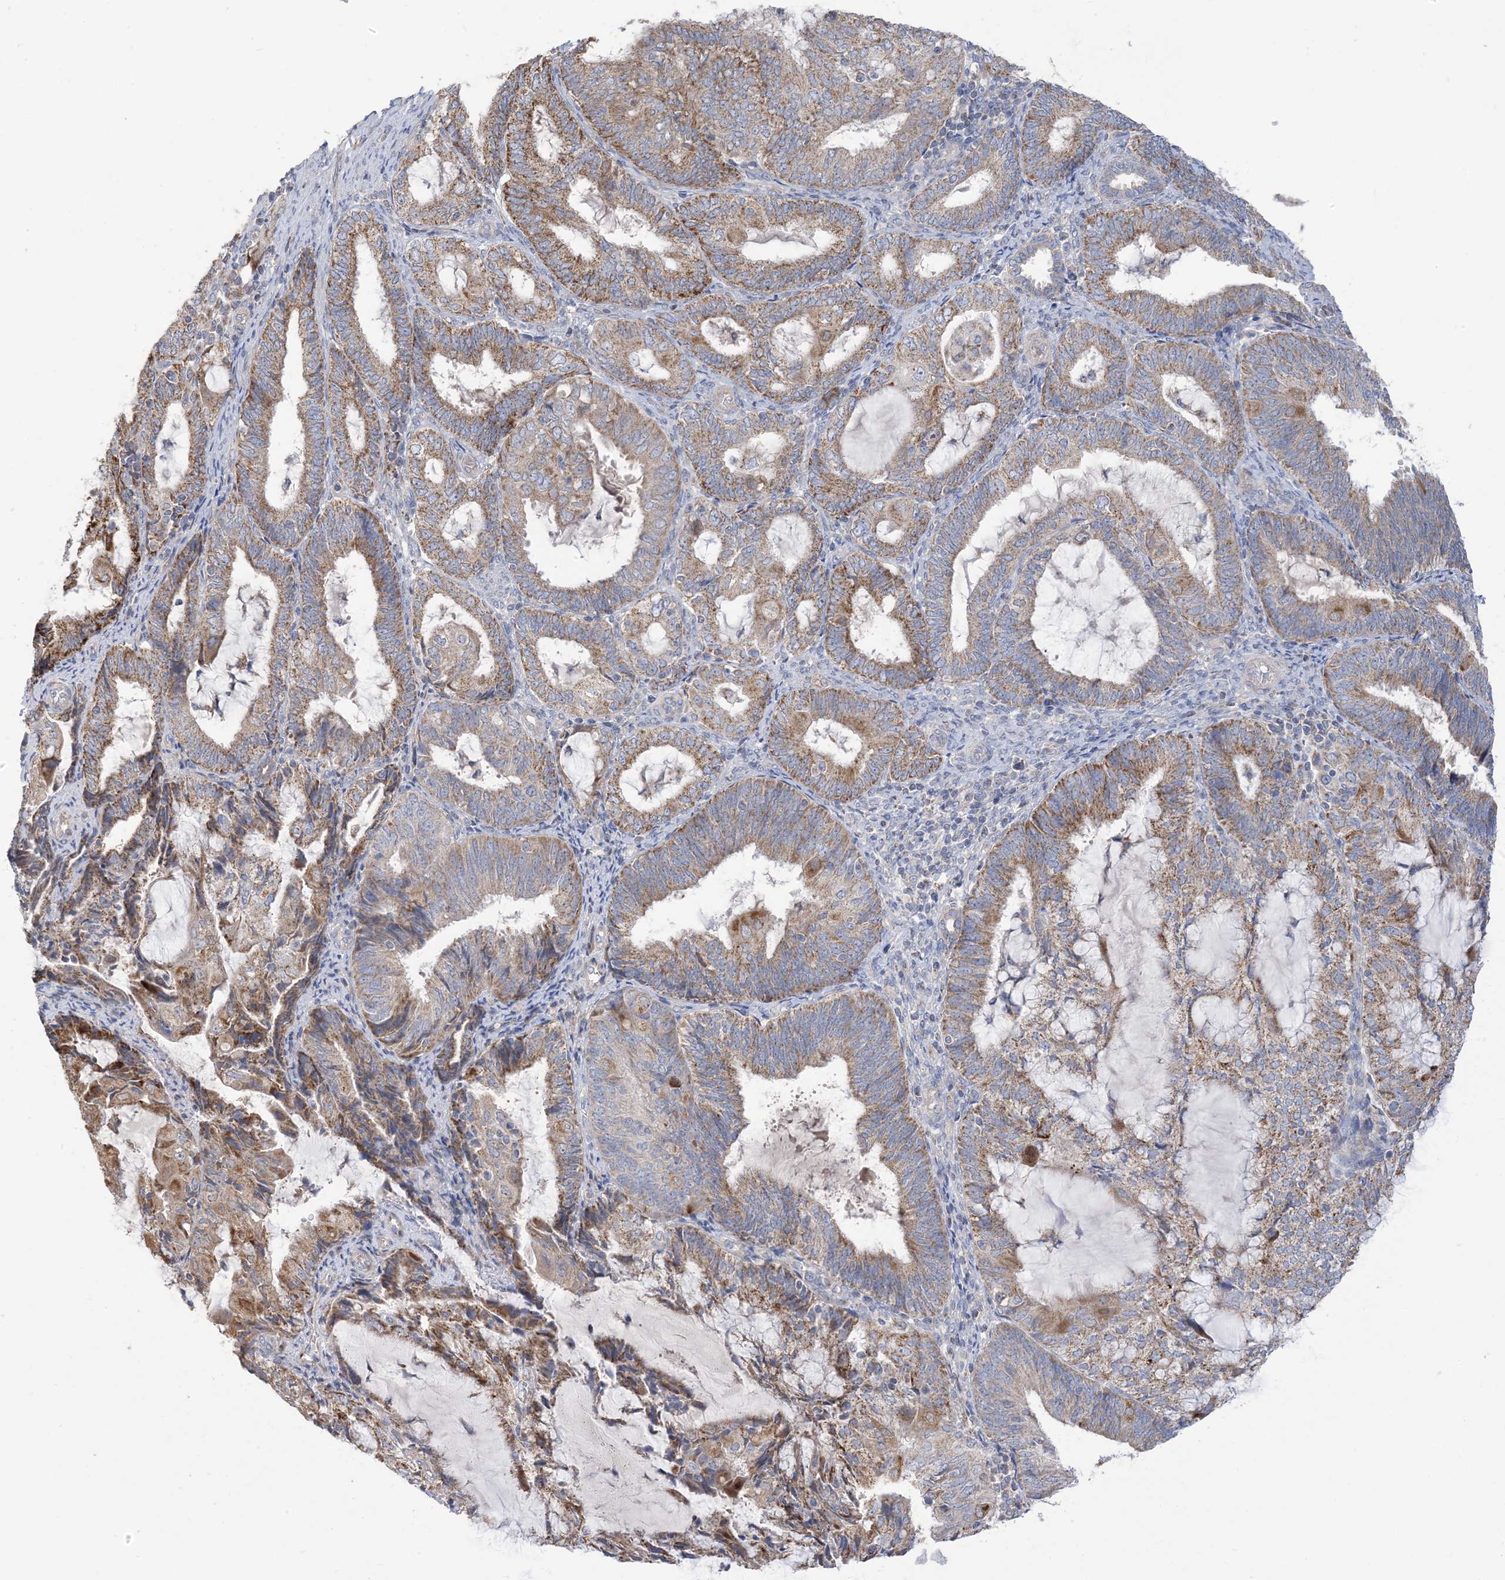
{"staining": {"intensity": "moderate", "quantity": "25%-75%", "location": "cytoplasmic/membranous"}, "tissue": "endometrial cancer", "cell_type": "Tumor cells", "image_type": "cancer", "snomed": [{"axis": "morphology", "description": "Adenocarcinoma, NOS"}, {"axis": "topography", "description": "Endometrium"}], "caption": "Protein staining of endometrial cancer tissue reveals moderate cytoplasmic/membranous positivity in about 25%-75% of tumor cells.", "gene": "CLEC16A", "patient": {"sex": "female", "age": 81}}